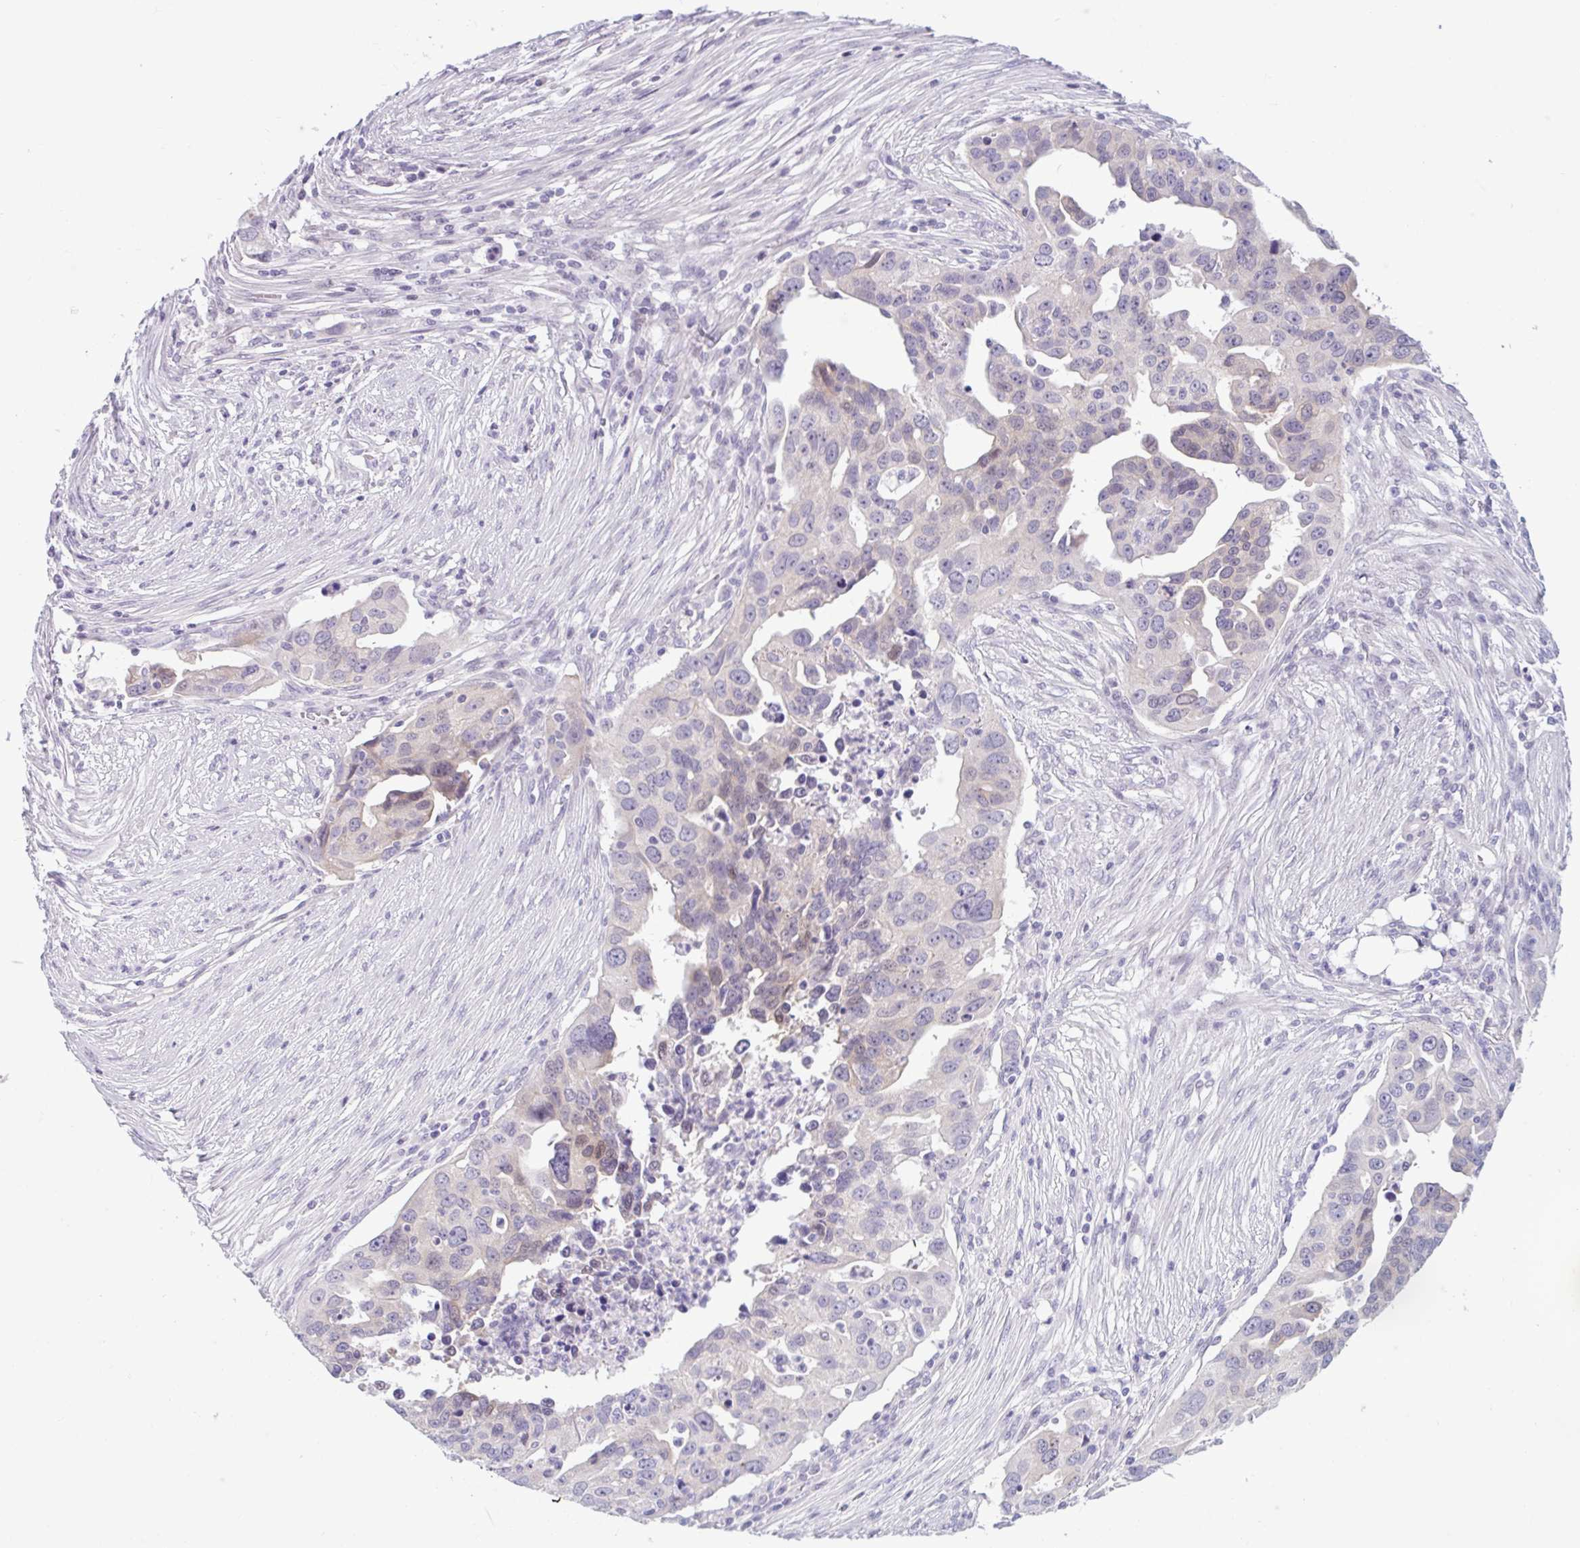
{"staining": {"intensity": "negative", "quantity": "none", "location": "none"}, "tissue": "ovarian cancer", "cell_type": "Tumor cells", "image_type": "cancer", "snomed": [{"axis": "morphology", "description": "Carcinoma, endometroid"}, {"axis": "morphology", "description": "Cystadenocarcinoma, serous, NOS"}, {"axis": "topography", "description": "Ovary"}], "caption": "Ovarian cancer (serous cystadenocarcinoma) was stained to show a protein in brown. There is no significant positivity in tumor cells.", "gene": "FAM153A", "patient": {"sex": "female", "age": 45}}